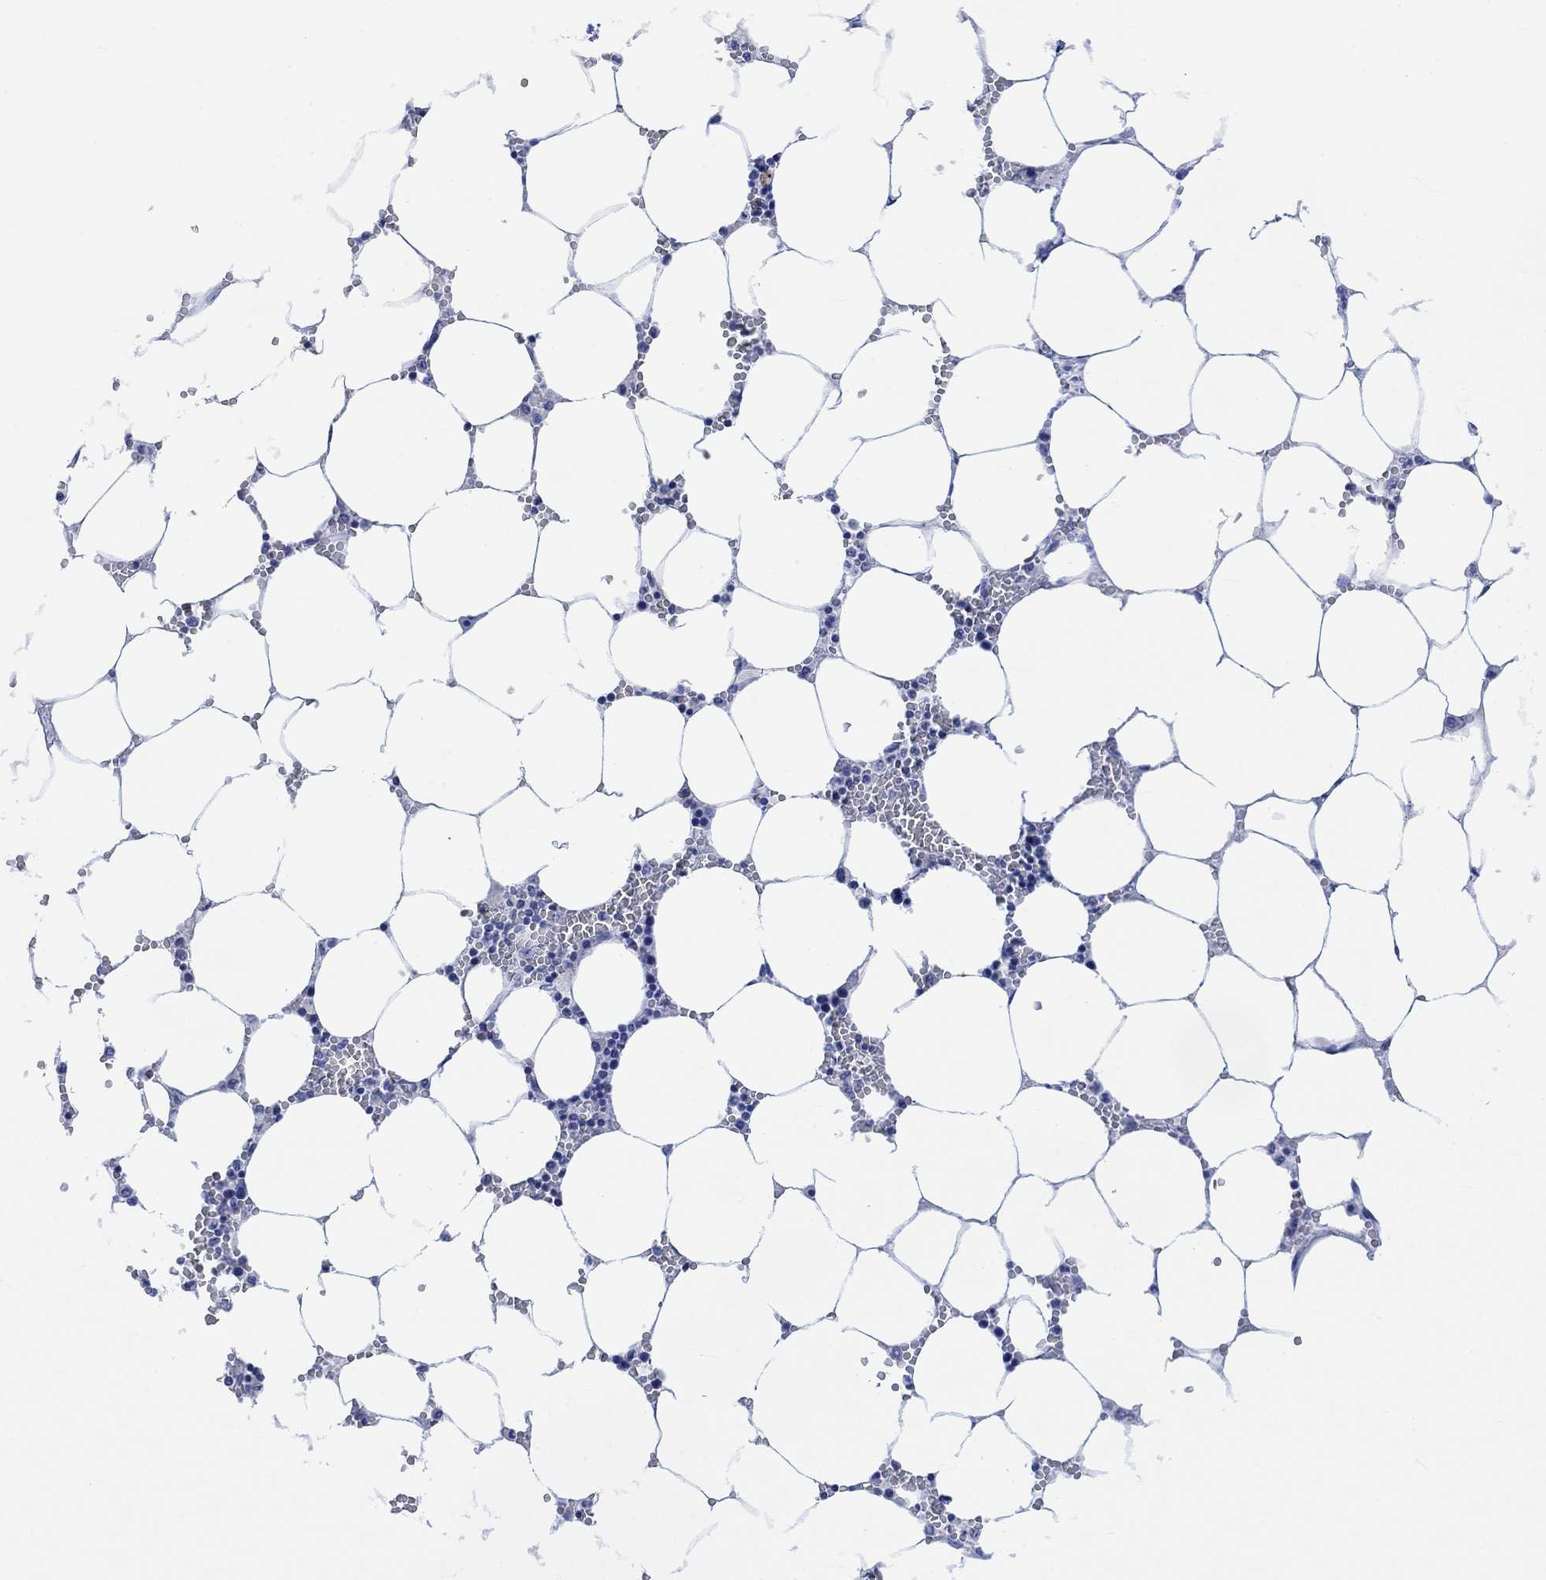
{"staining": {"intensity": "negative", "quantity": "none", "location": "none"}, "tissue": "bone marrow", "cell_type": "Hematopoietic cells", "image_type": "normal", "snomed": [{"axis": "morphology", "description": "Normal tissue, NOS"}, {"axis": "topography", "description": "Bone marrow"}], "caption": "Micrograph shows no significant protein expression in hematopoietic cells of unremarkable bone marrow. The staining was performed using DAB (3,3'-diaminobenzidine) to visualize the protein expression in brown, while the nuclei were stained in blue with hematoxylin (Magnification: 20x).", "gene": "CALCA", "patient": {"sex": "female", "age": 64}}